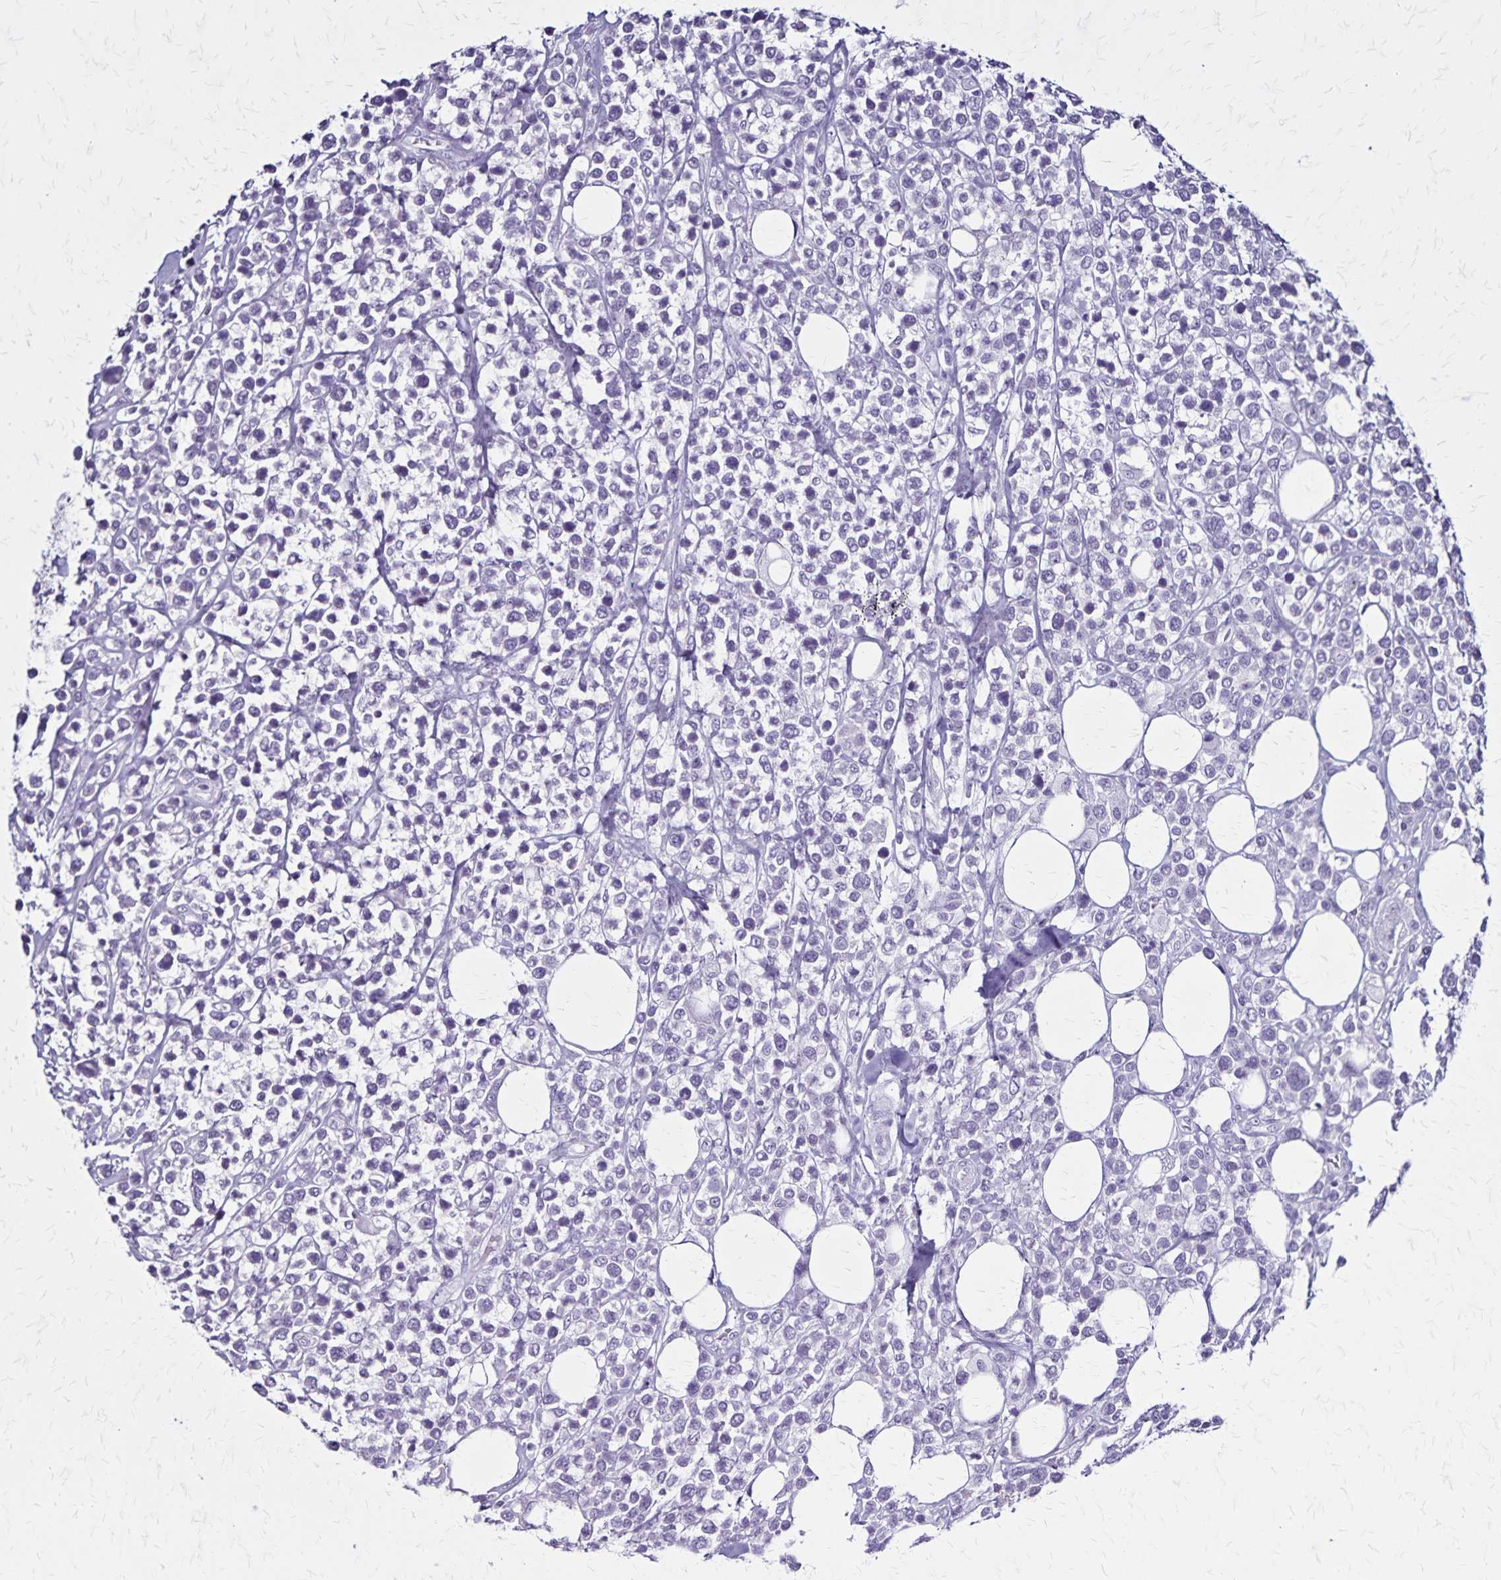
{"staining": {"intensity": "negative", "quantity": "none", "location": "none"}, "tissue": "lymphoma", "cell_type": "Tumor cells", "image_type": "cancer", "snomed": [{"axis": "morphology", "description": "Malignant lymphoma, non-Hodgkin's type, High grade"}, {"axis": "topography", "description": "Soft tissue"}], "caption": "The IHC histopathology image has no significant staining in tumor cells of lymphoma tissue.", "gene": "PLXNA4", "patient": {"sex": "female", "age": 56}}